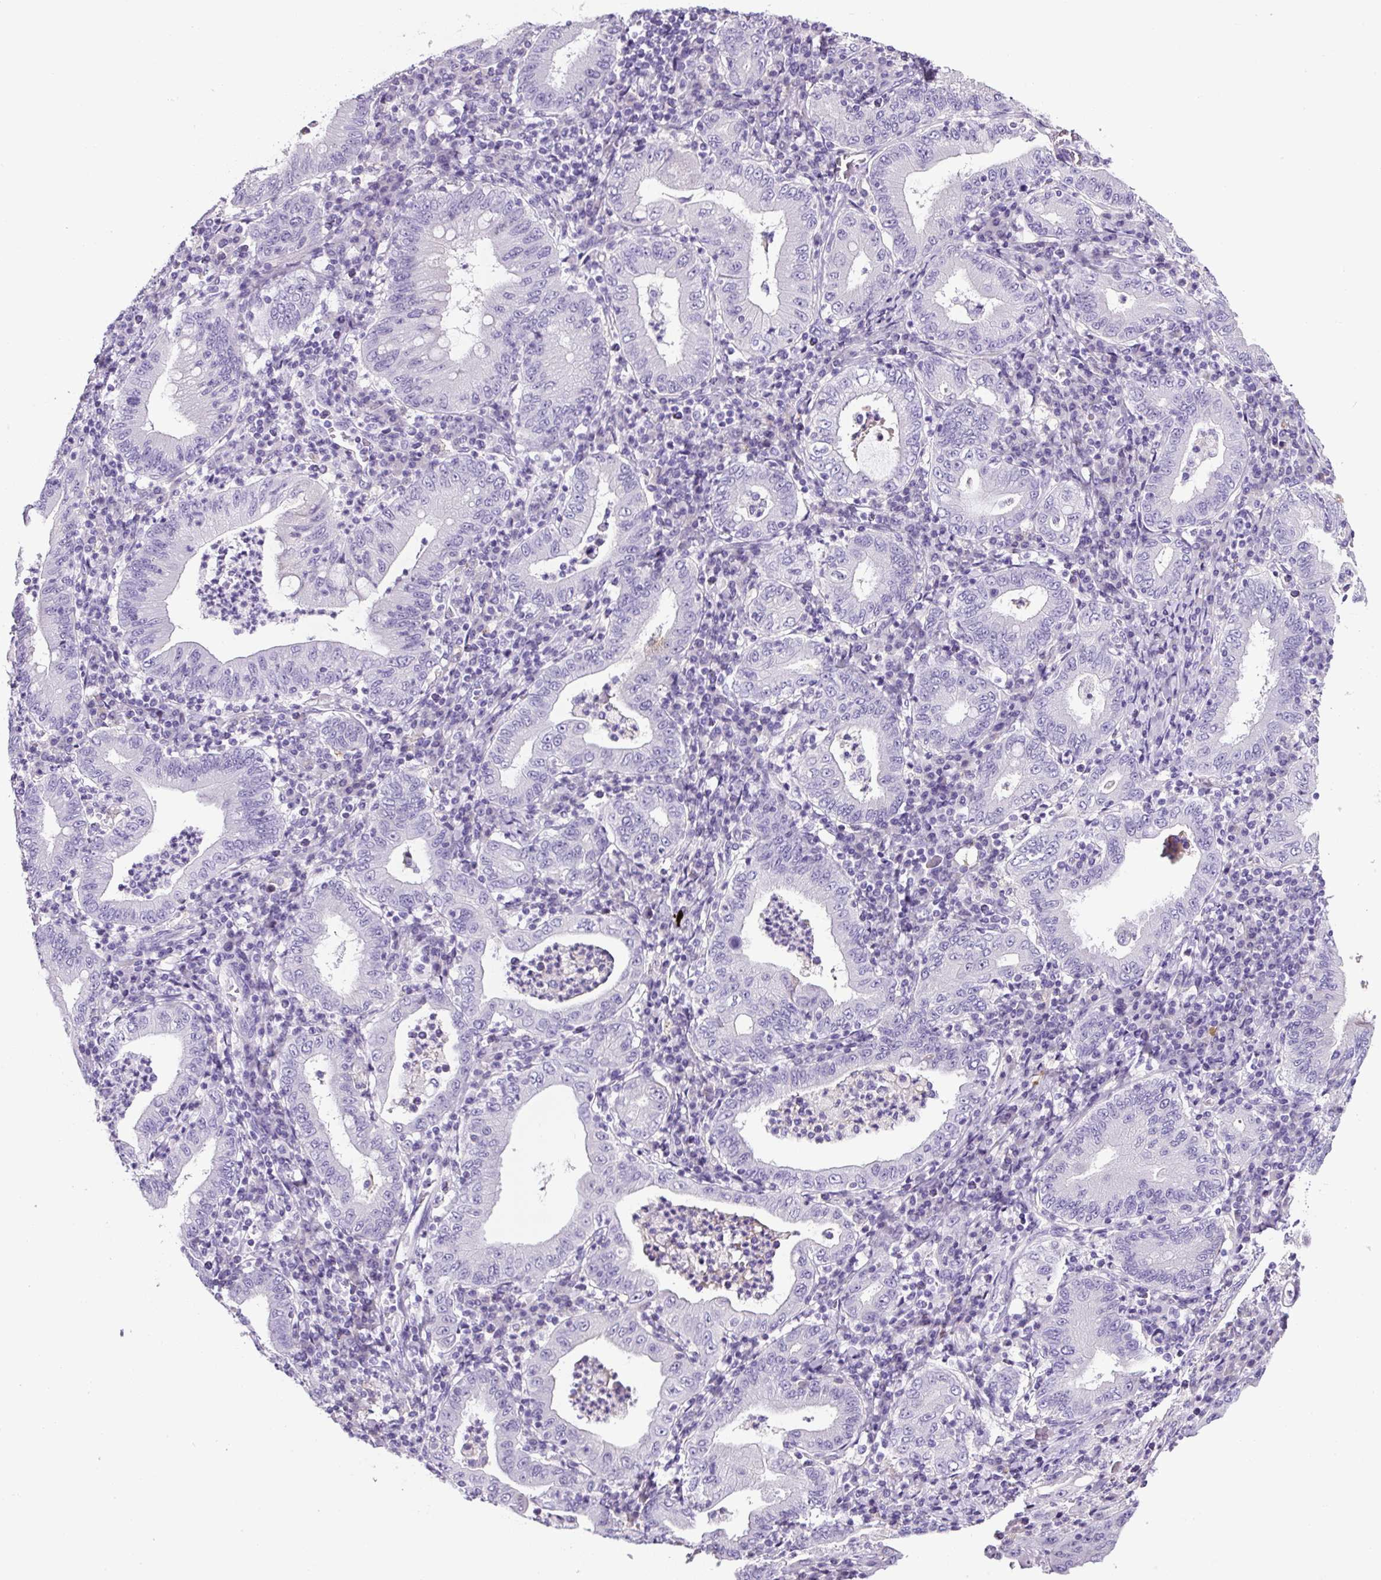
{"staining": {"intensity": "negative", "quantity": "none", "location": "none"}, "tissue": "stomach cancer", "cell_type": "Tumor cells", "image_type": "cancer", "snomed": [{"axis": "morphology", "description": "Normal tissue, NOS"}, {"axis": "morphology", "description": "Adenocarcinoma, NOS"}, {"axis": "topography", "description": "Esophagus"}, {"axis": "topography", "description": "Stomach, upper"}, {"axis": "topography", "description": "Peripheral nerve tissue"}], "caption": "Immunohistochemistry image of neoplastic tissue: adenocarcinoma (stomach) stained with DAB (3,3'-diaminobenzidine) displays no significant protein positivity in tumor cells. Brightfield microscopy of immunohistochemistry stained with DAB (brown) and hematoxylin (blue), captured at high magnification.", "gene": "SP8", "patient": {"sex": "male", "age": 62}}